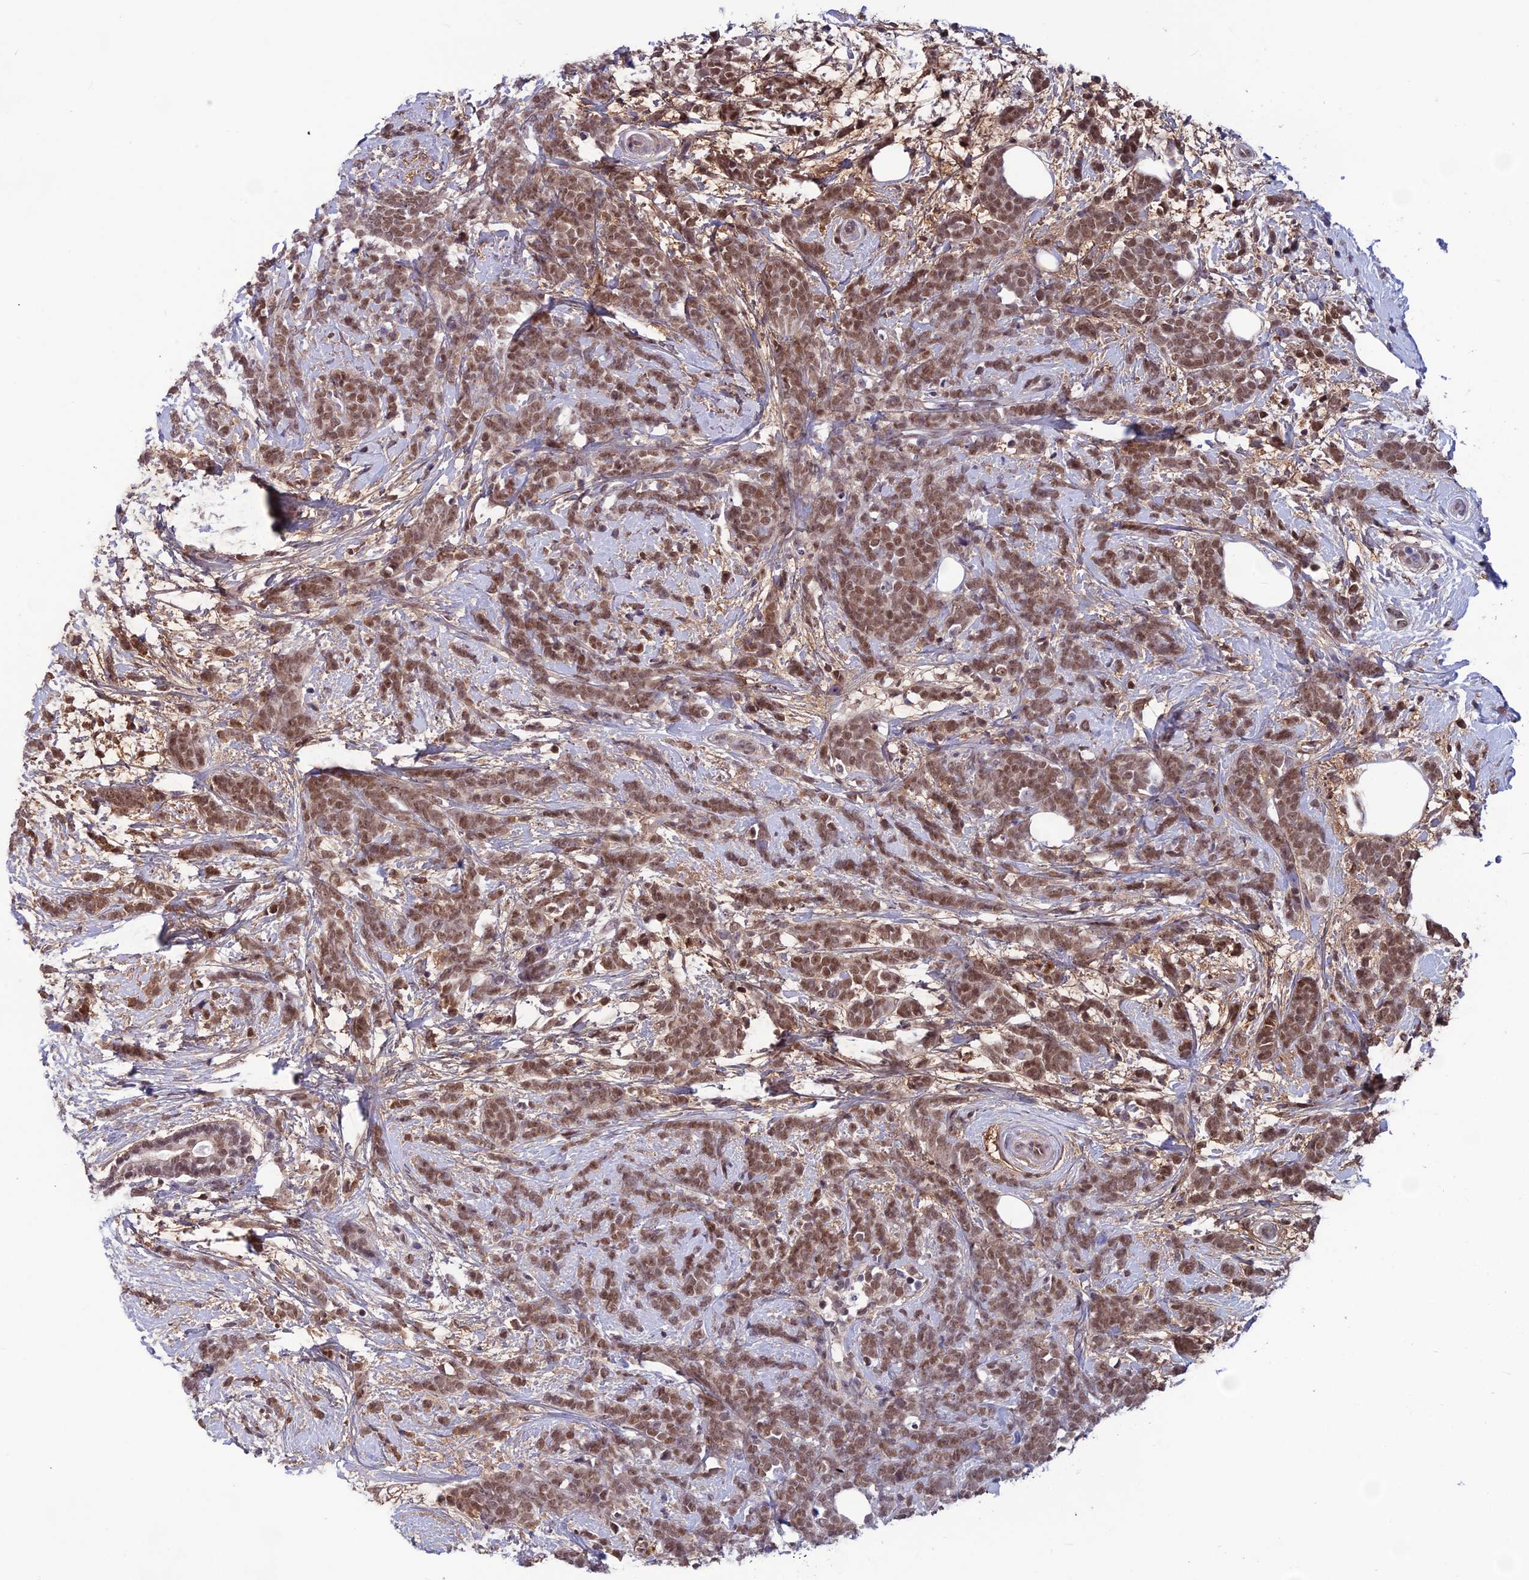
{"staining": {"intensity": "moderate", "quantity": ">75%", "location": "nuclear"}, "tissue": "breast cancer", "cell_type": "Tumor cells", "image_type": "cancer", "snomed": [{"axis": "morphology", "description": "Lobular carcinoma"}, {"axis": "topography", "description": "Breast"}], "caption": "Immunohistochemistry (IHC) (DAB) staining of human lobular carcinoma (breast) reveals moderate nuclear protein staining in about >75% of tumor cells.", "gene": "FKBPL", "patient": {"sex": "female", "age": 58}}